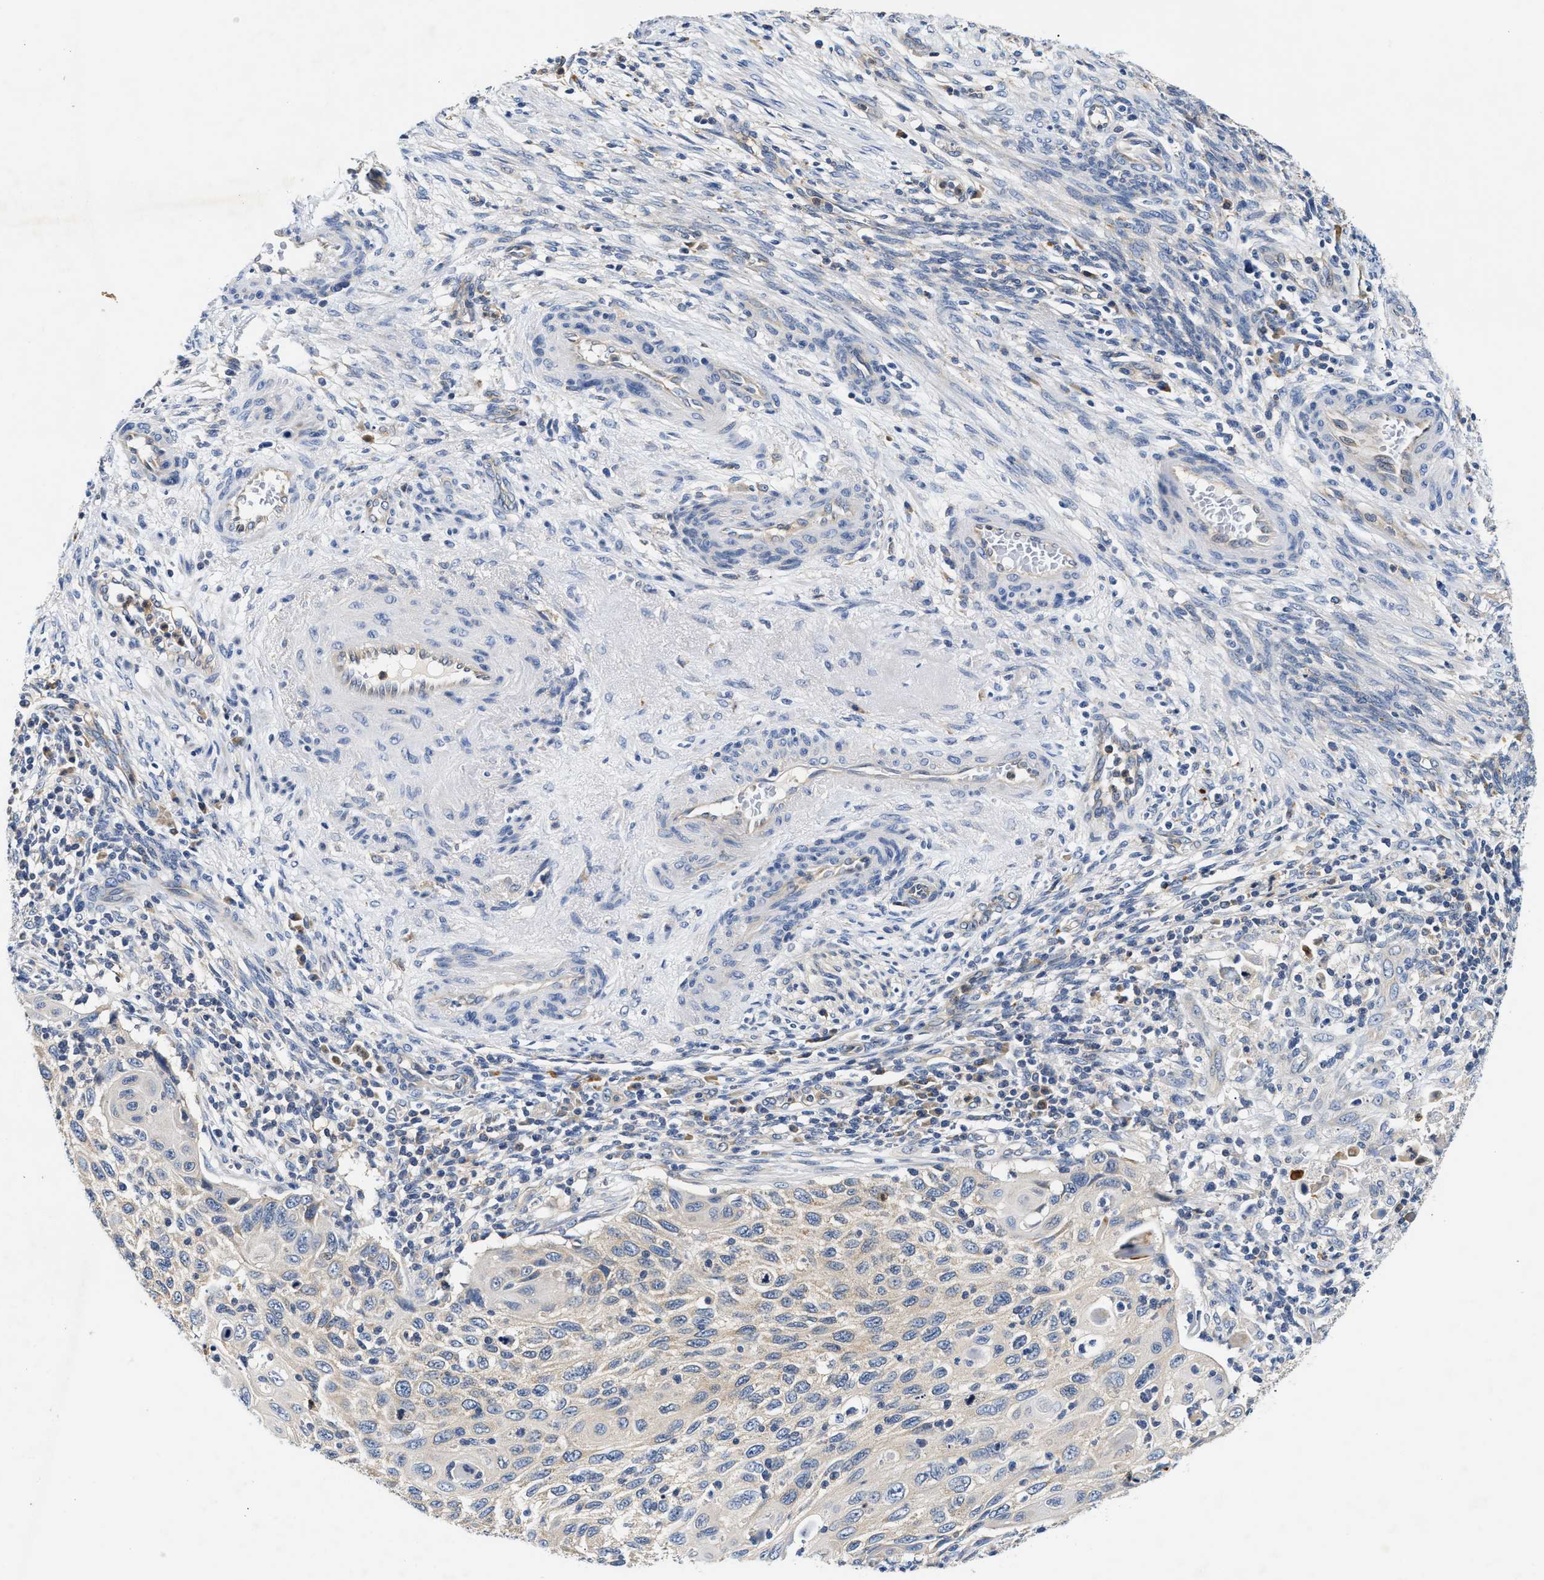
{"staining": {"intensity": "negative", "quantity": "none", "location": "none"}, "tissue": "cervical cancer", "cell_type": "Tumor cells", "image_type": "cancer", "snomed": [{"axis": "morphology", "description": "Squamous cell carcinoma, NOS"}, {"axis": "topography", "description": "Cervix"}], "caption": "This is an immunohistochemistry image of human cervical cancer. There is no staining in tumor cells.", "gene": "FAM185A", "patient": {"sex": "female", "age": 70}}